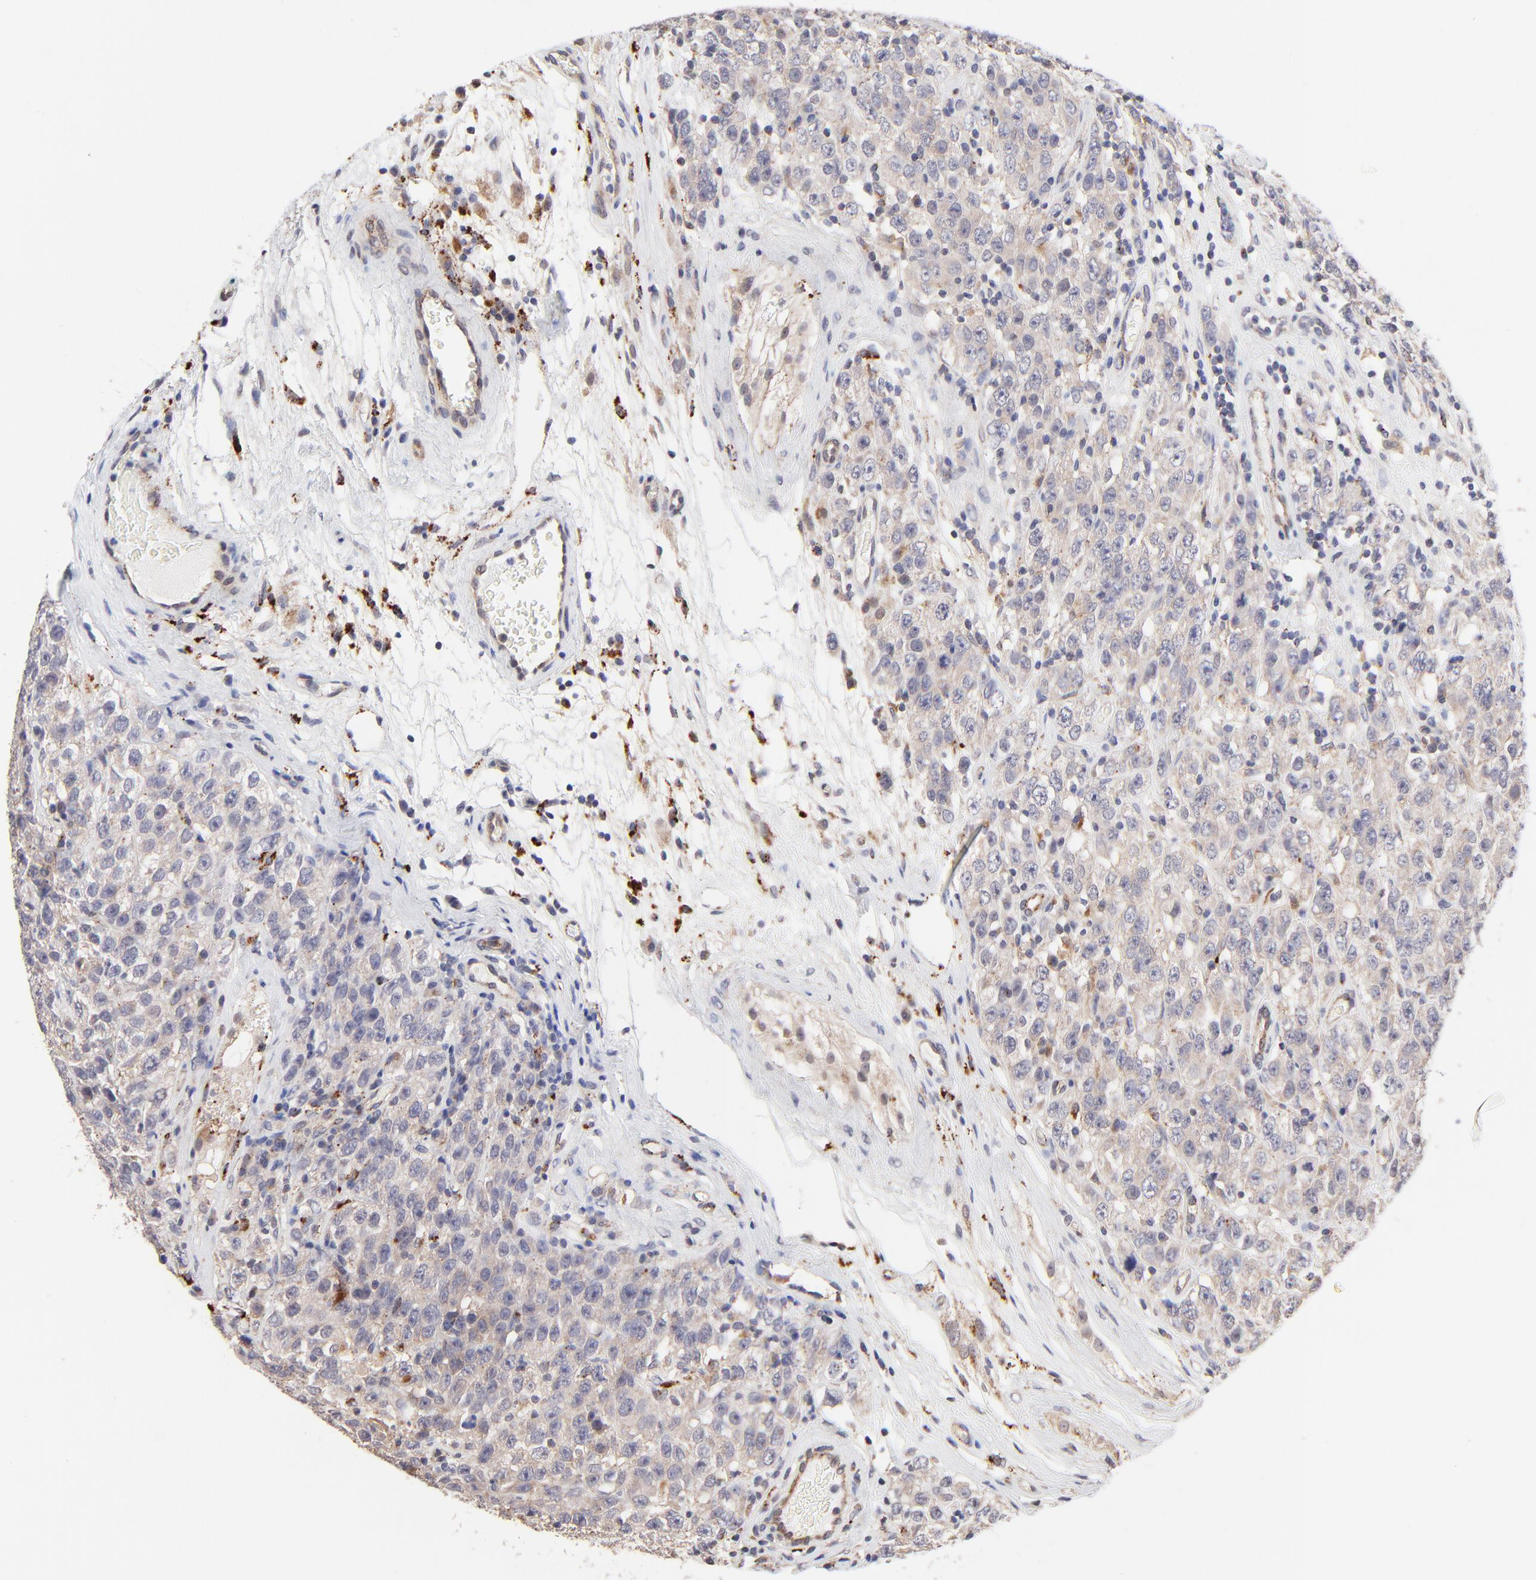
{"staining": {"intensity": "weak", "quantity": "<25%", "location": "cytoplasmic/membranous"}, "tissue": "testis cancer", "cell_type": "Tumor cells", "image_type": "cancer", "snomed": [{"axis": "morphology", "description": "Seminoma, NOS"}, {"axis": "topography", "description": "Testis"}], "caption": "IHC image of testis seminoma stained for a protein (brown), which reveals no positivity in tumor cells.", "gene": "PDE4B", "patient": {"sex": "male", "age": 52}}